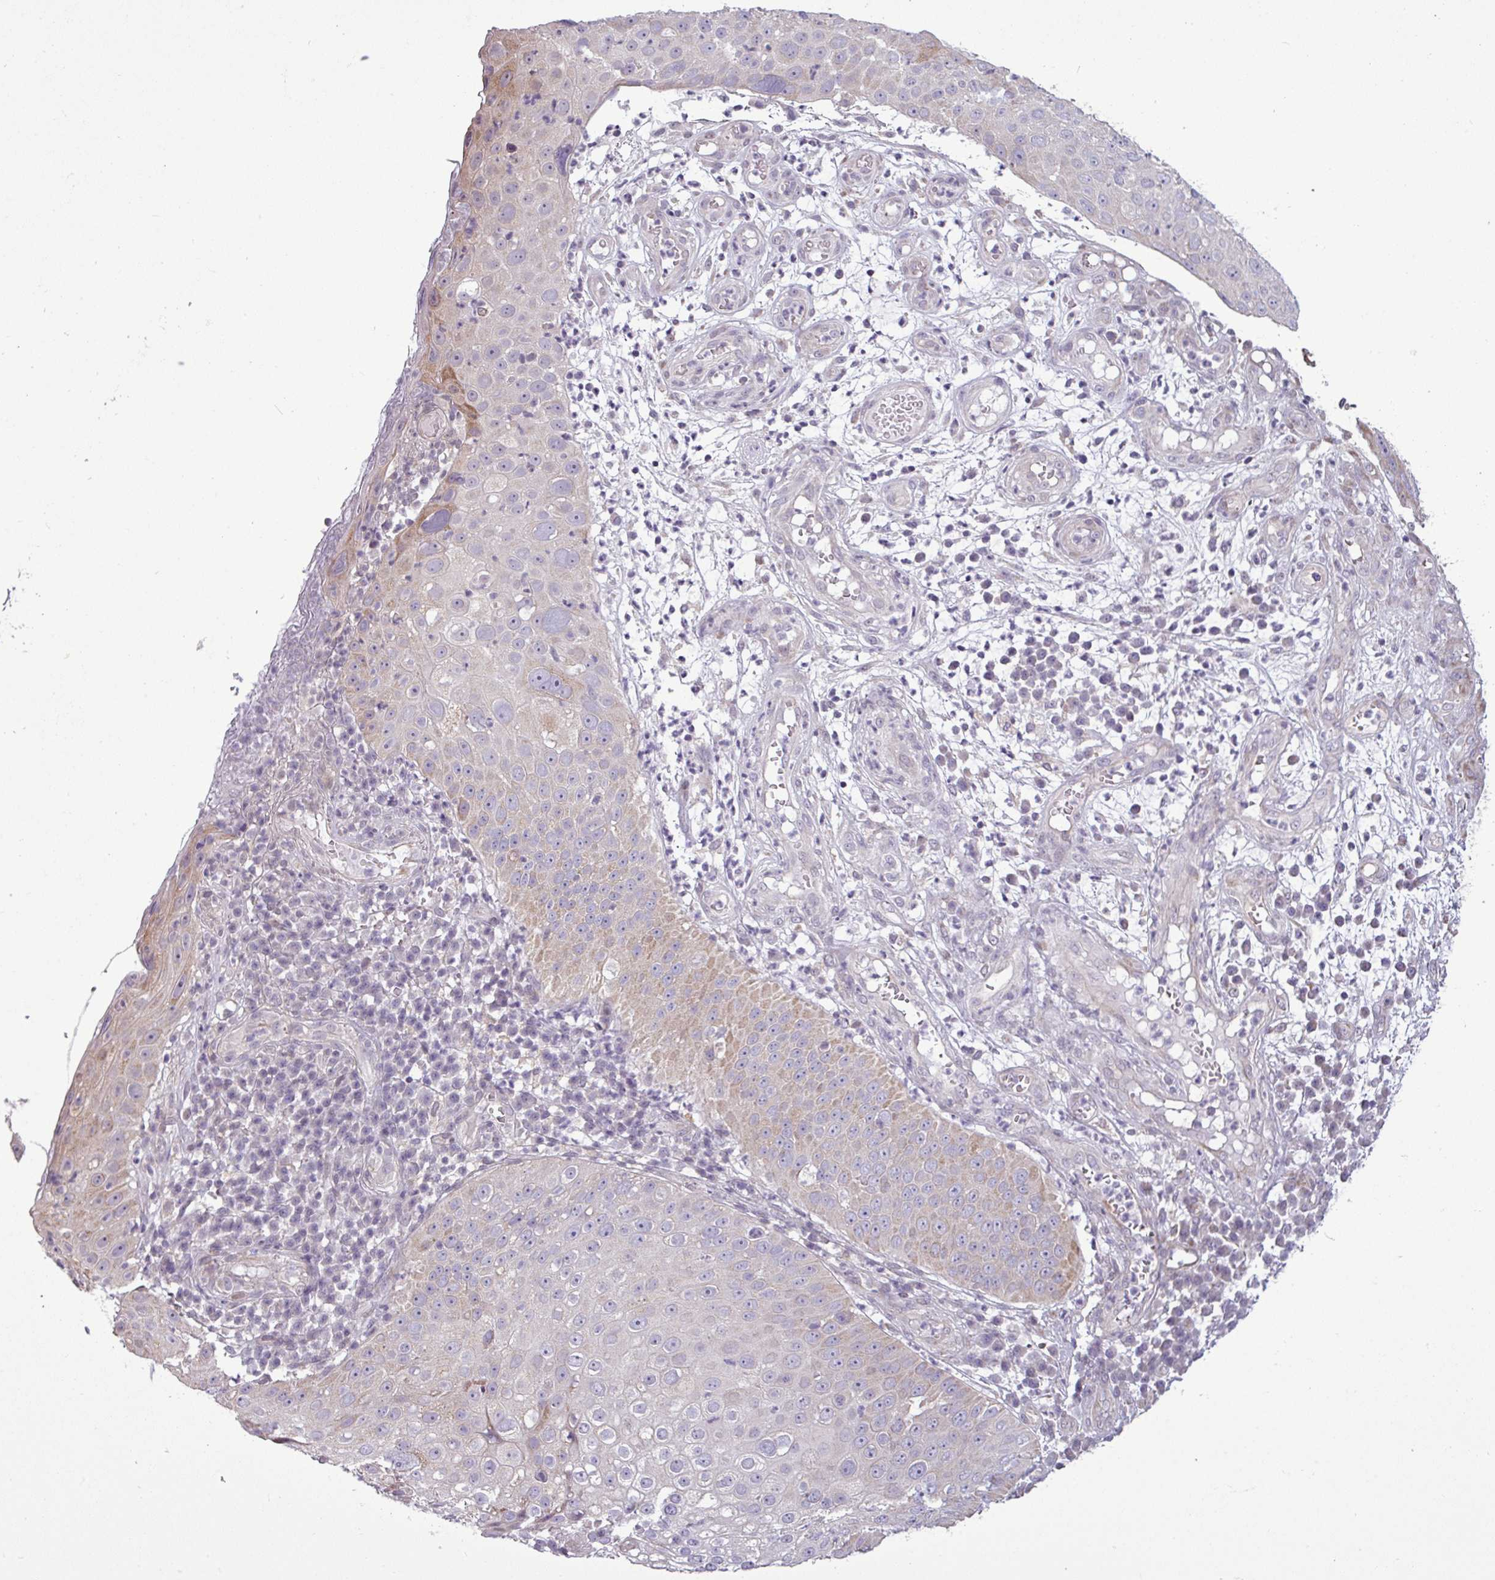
{"staining": {"intensity": "weak", "quantity": "<25%", "location": "cytoplasmic/membranous"}, "tissue": "skin cancer", "cell_type": "Tumor cells", "image_type": "cancer", "snomed": [{"axis": "morphology", "description": "Squamous cell carcinoma, NOS"}, {"axis": "topography", "description": "Skin"}], "caption": "Tumor cells show no significant positivity in skin cancer (squamous cell carcinoma). The staining was performed using DAB to visualize the protein expression in brown, while the nuclei were stained in blue with hematoxylin (Magnification: 20x).", "gene": "GPT2", "patient": {"sex": "male", "age": 71}}